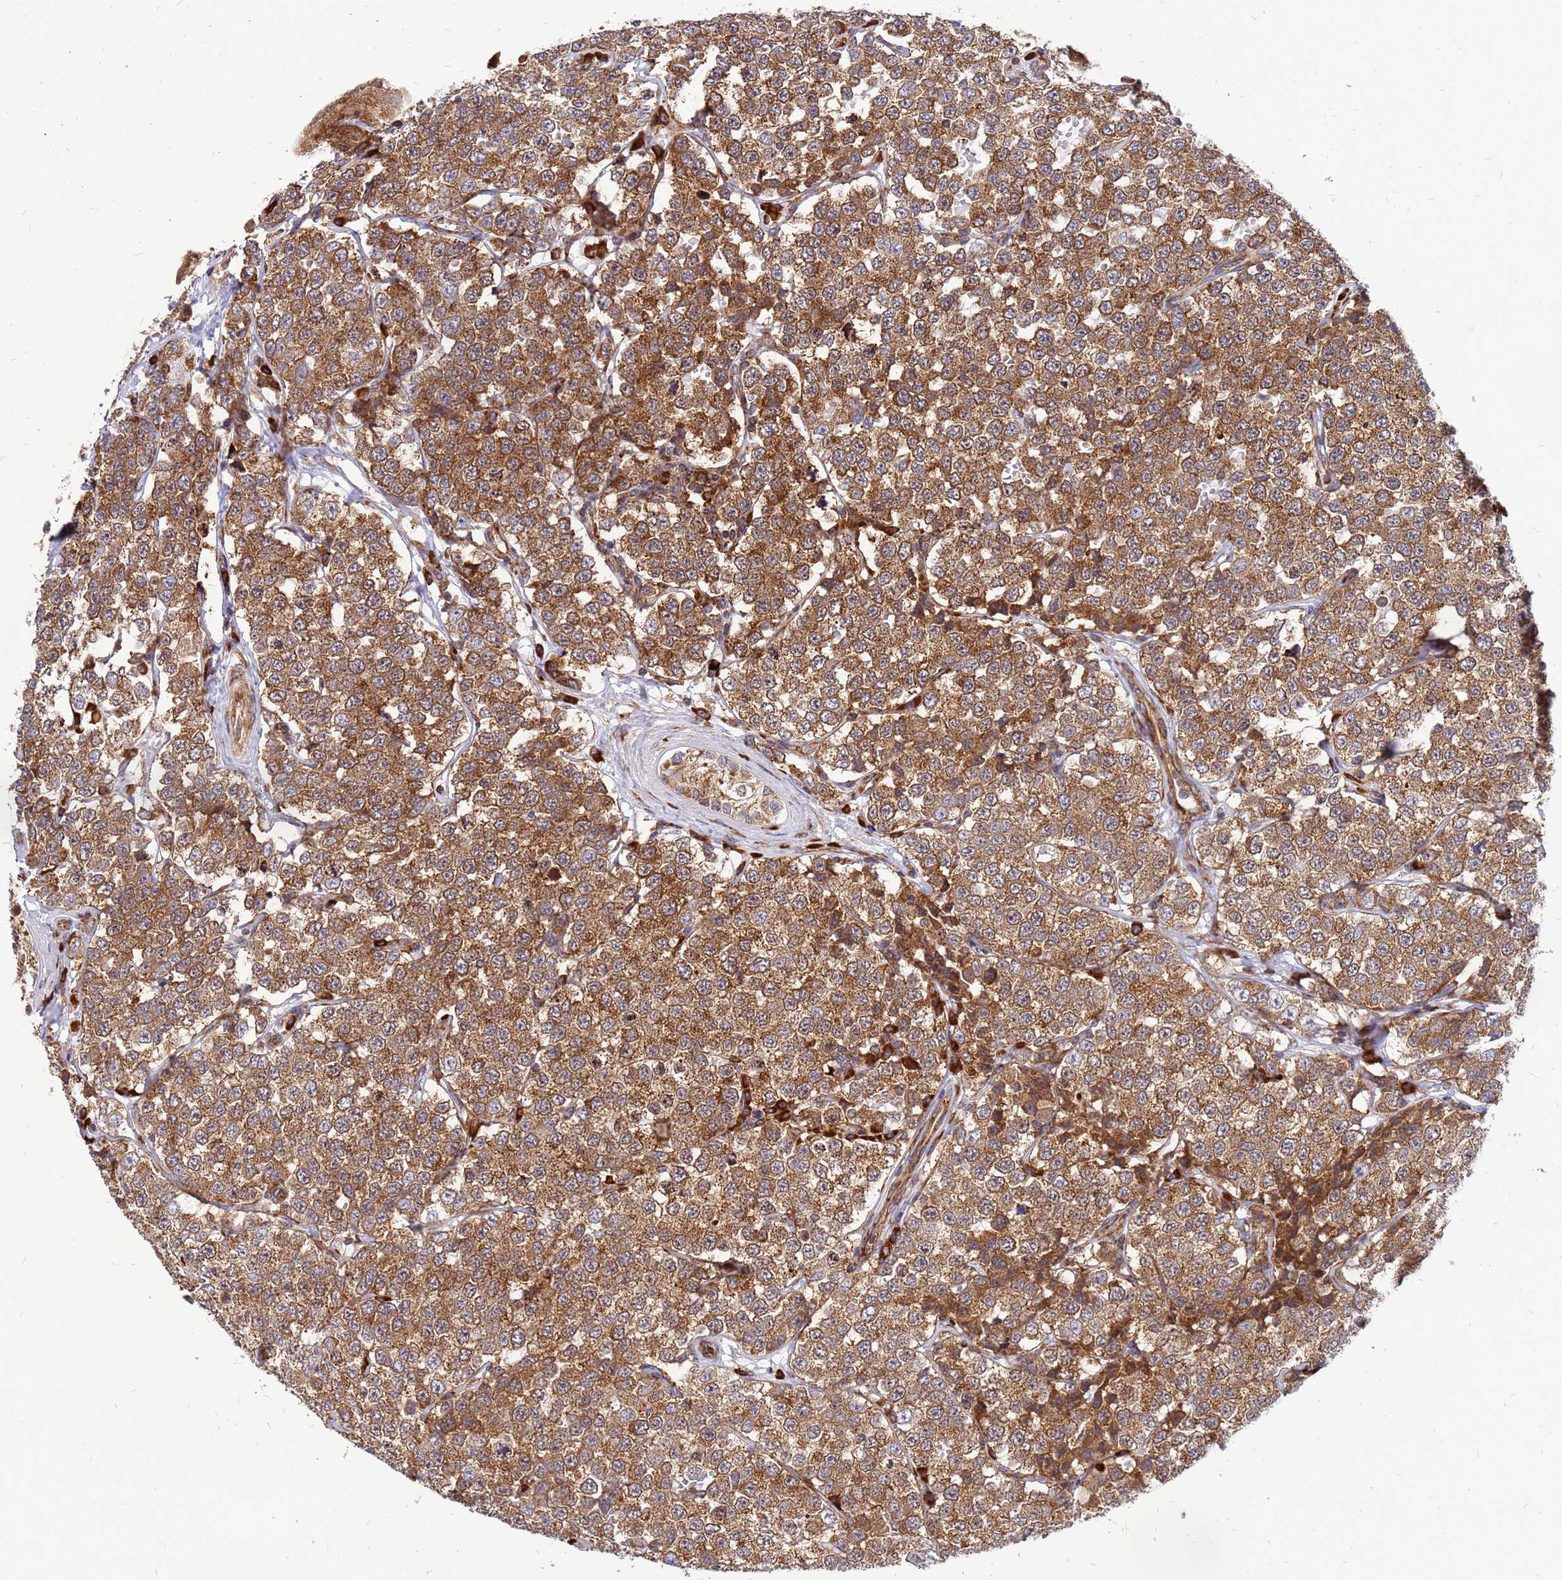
{"staining": {"intensity": "moderate", "quantity": ">75%", "location": "cytoplasmic/membranous"}, "tissue": "testis cancer", "cell_type": "Tumor cells", "image_type": "cancer", "snomed": [{"axis": "morphology", "description": "Seminoma, NOS"}, {"axis": "topography", "description": "Testis"}], "caption": "Protein staining shows moderate cytoplasmic/membranous positivity in about >75% of tumor cells in testis cancer (seminoma). (brown staining indicates protein expression, while blue staining denotes nuclei).", "gene": "RPL8", "patient": {"sex": "male", "age": 34}}